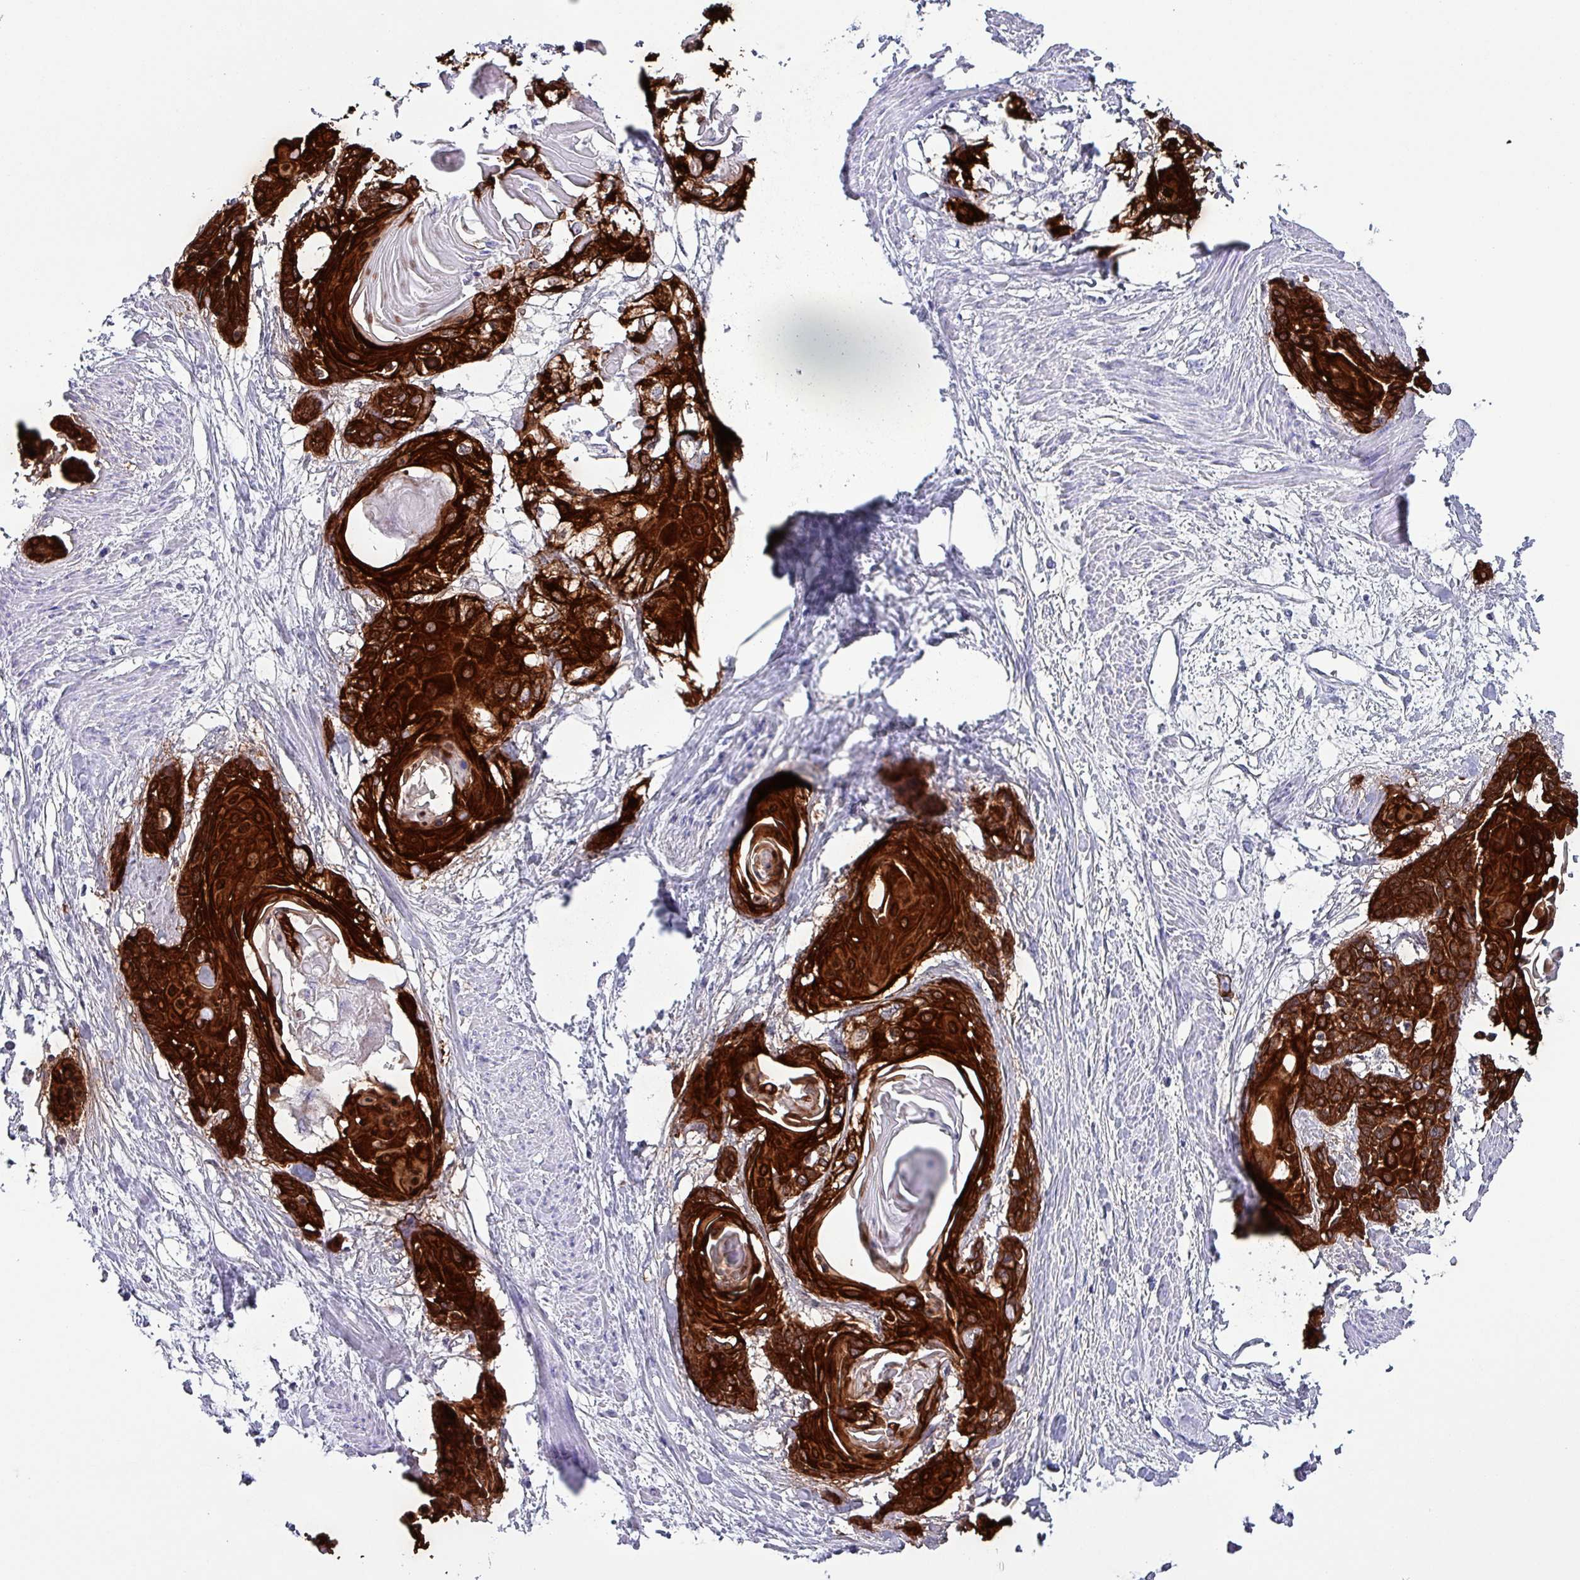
{"staining": {"intensity": "strong", "quantity": ">75%", "location": "cytoplasmic/membranous"}, "tissue": "cervical cancer", "cell_type": "Tumor cells", "image_type": "cancer", "snomed": [{"axis": "morphology", "description": "Squamous cell carcinoma, NOS"}, {"axis": "topography", "description": "Cervix"}], "caption": "An IHC histopathology image of tumor tissue is shown. Protein staining in brown labels strong cytoplasmic/membranous positivity in cervical cancer within tumor cells.", "gene": "KRT6C", "patient": {"sex": "female", "age": 57}}